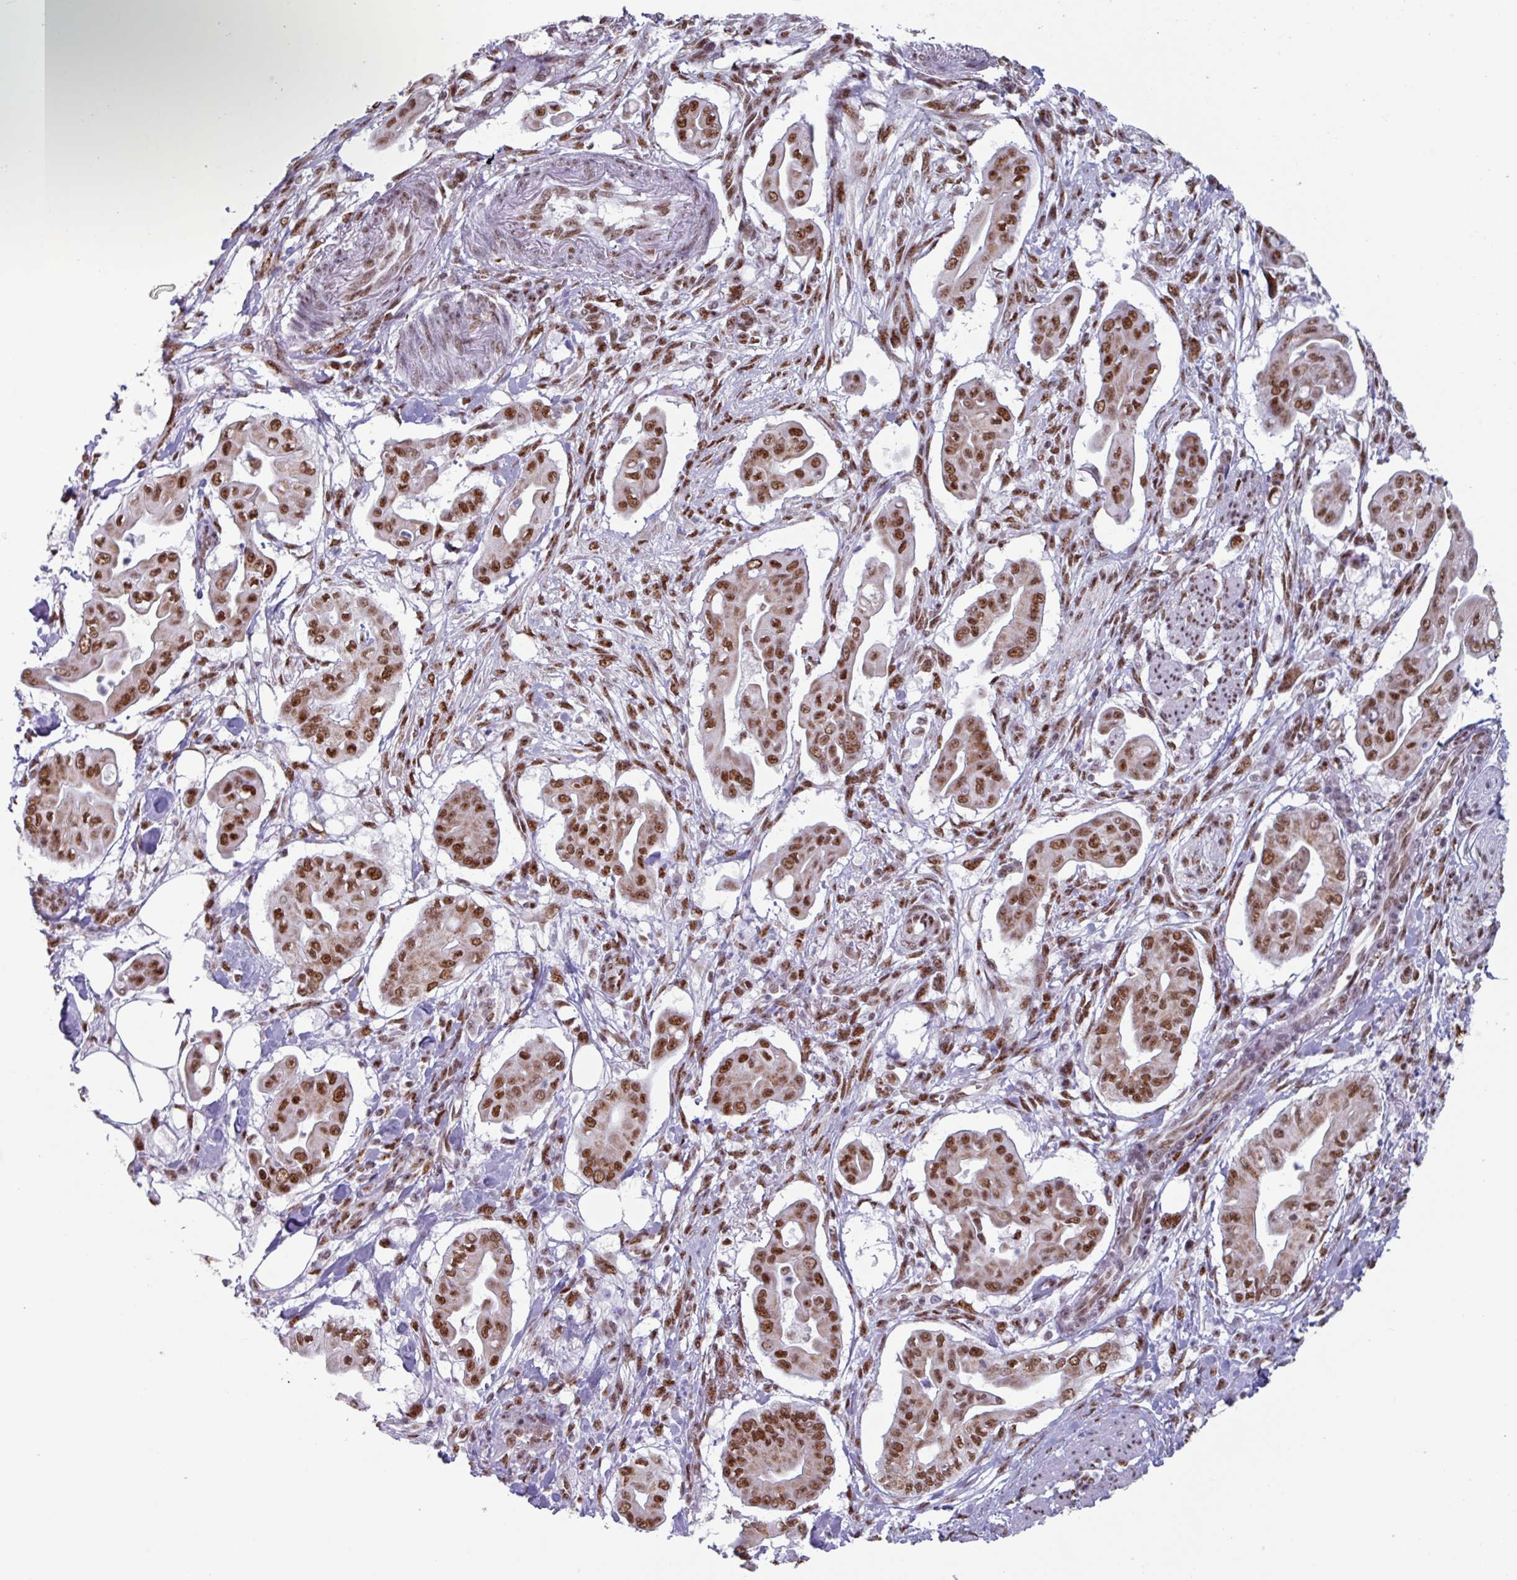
{"staining": {"intensity": "moderate", "quantity": ">75%", "location": "nuclear"}, "tissue": "pancreatic cancer", "cell_type": "Tumor cells", "image_type": "cancer", "snomed": [{"axis": "morphology", "description": "Adenocarcinoma, NOS"}, {"axis": "topography", "description": "Pancreas"}], "caption": "Human pancreatic cancer stained with a brown dye reveals moderate nuclear positive staining in about >75% of tumor cells.", "gene": "PUF60", "patient": {"sex": "male", "age": 71}}